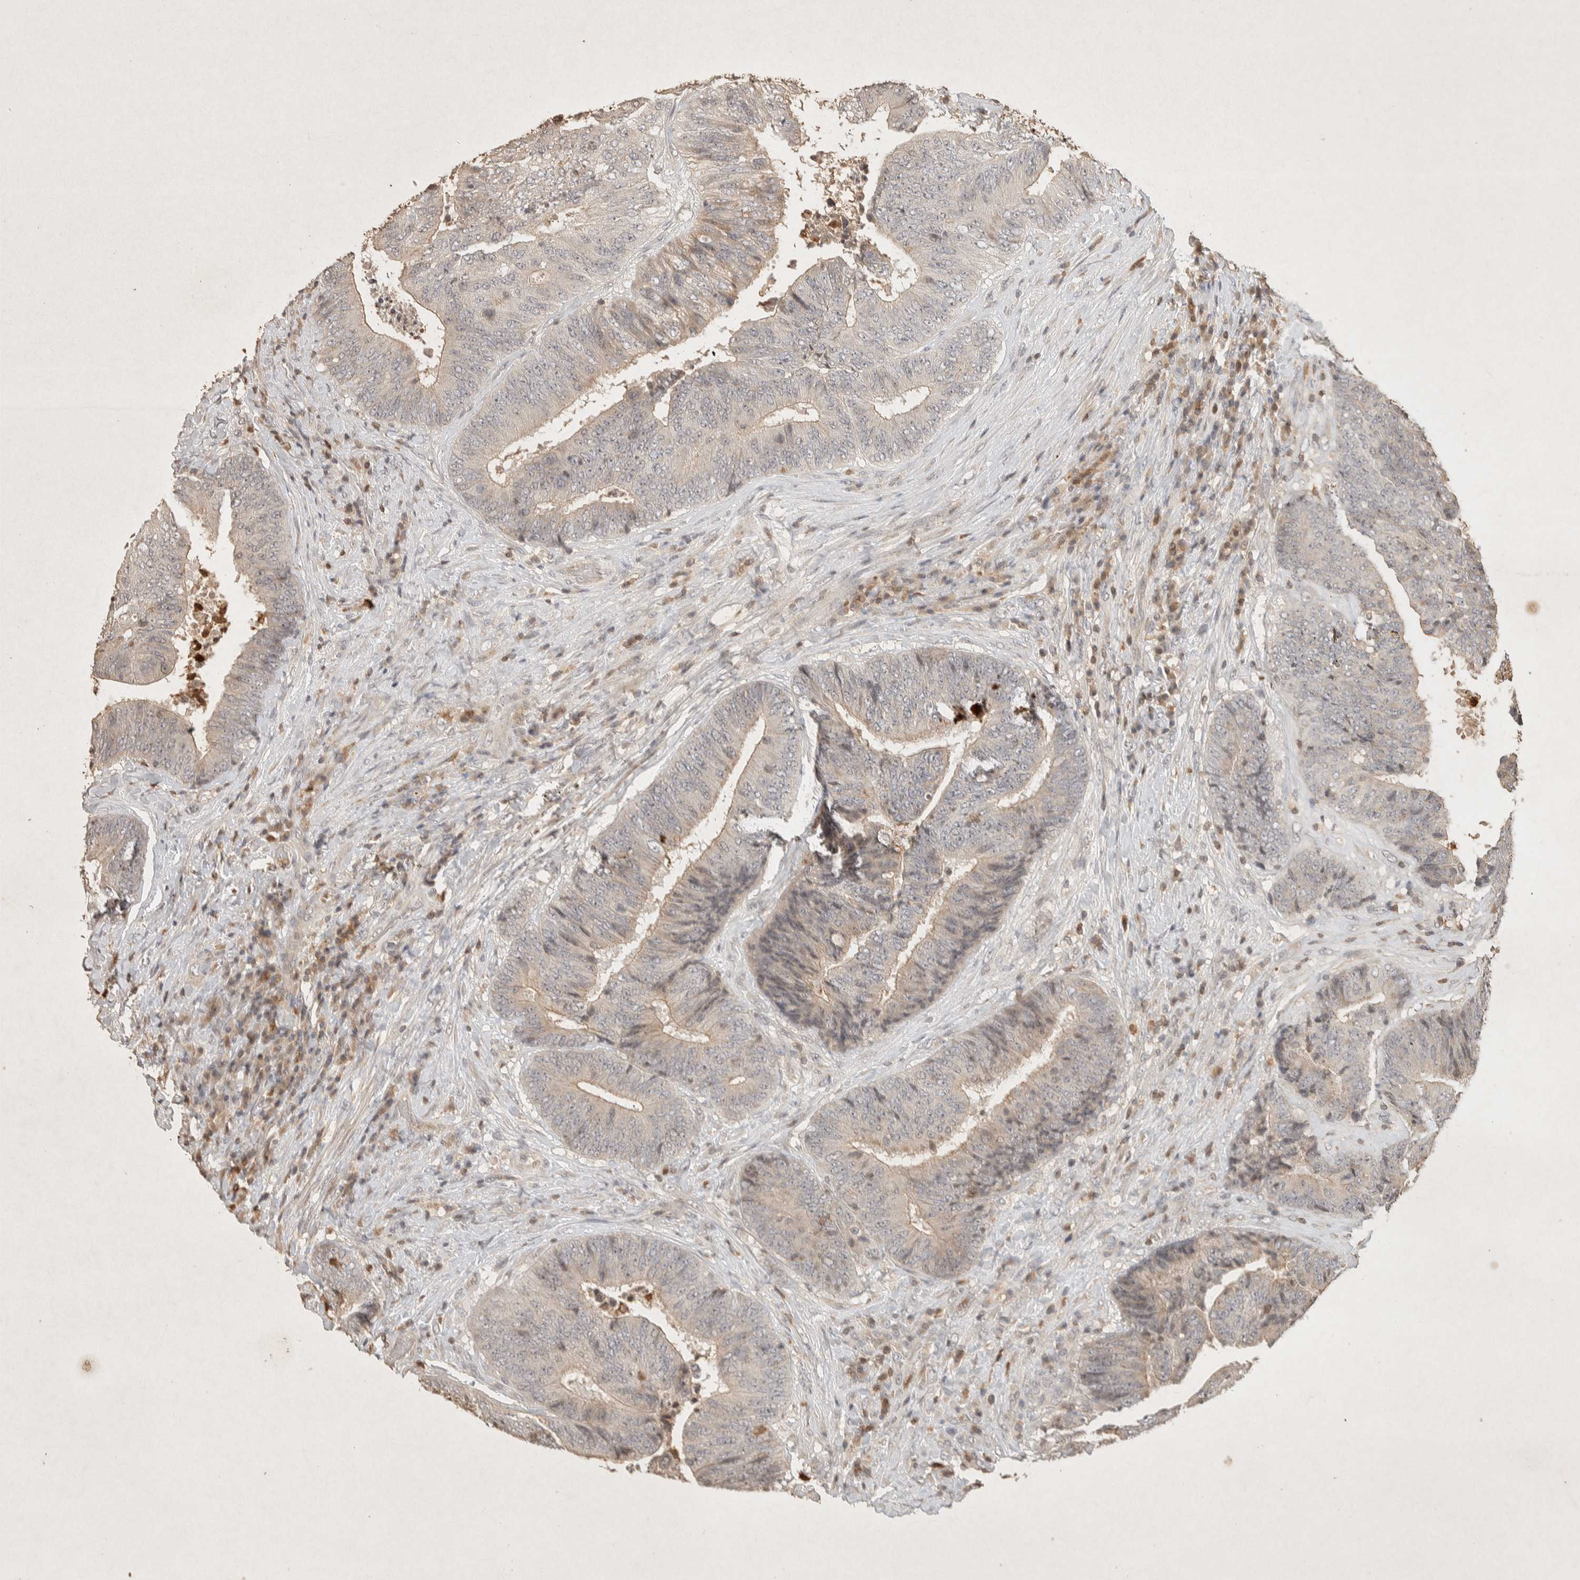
{"staining": {"intensity": "negative", "quantity": "none", "location": "none"}, "tissue": "colorectal cancer", "cell_type": "Tumor cells", "image_type": "cancer", "snomed": [{"axis": "morphology", "description": "Adenocarcinoma, NOS"}, {"axis": "topography", "description": "Rectum"}], "caption": "Colorectal adenocarcinoma stained for a protein using immunohistochemistry (IHC) reveals no expression tumor cells.", "gene": "RAC2", "patient": {"sex": "male", "age": 72}}